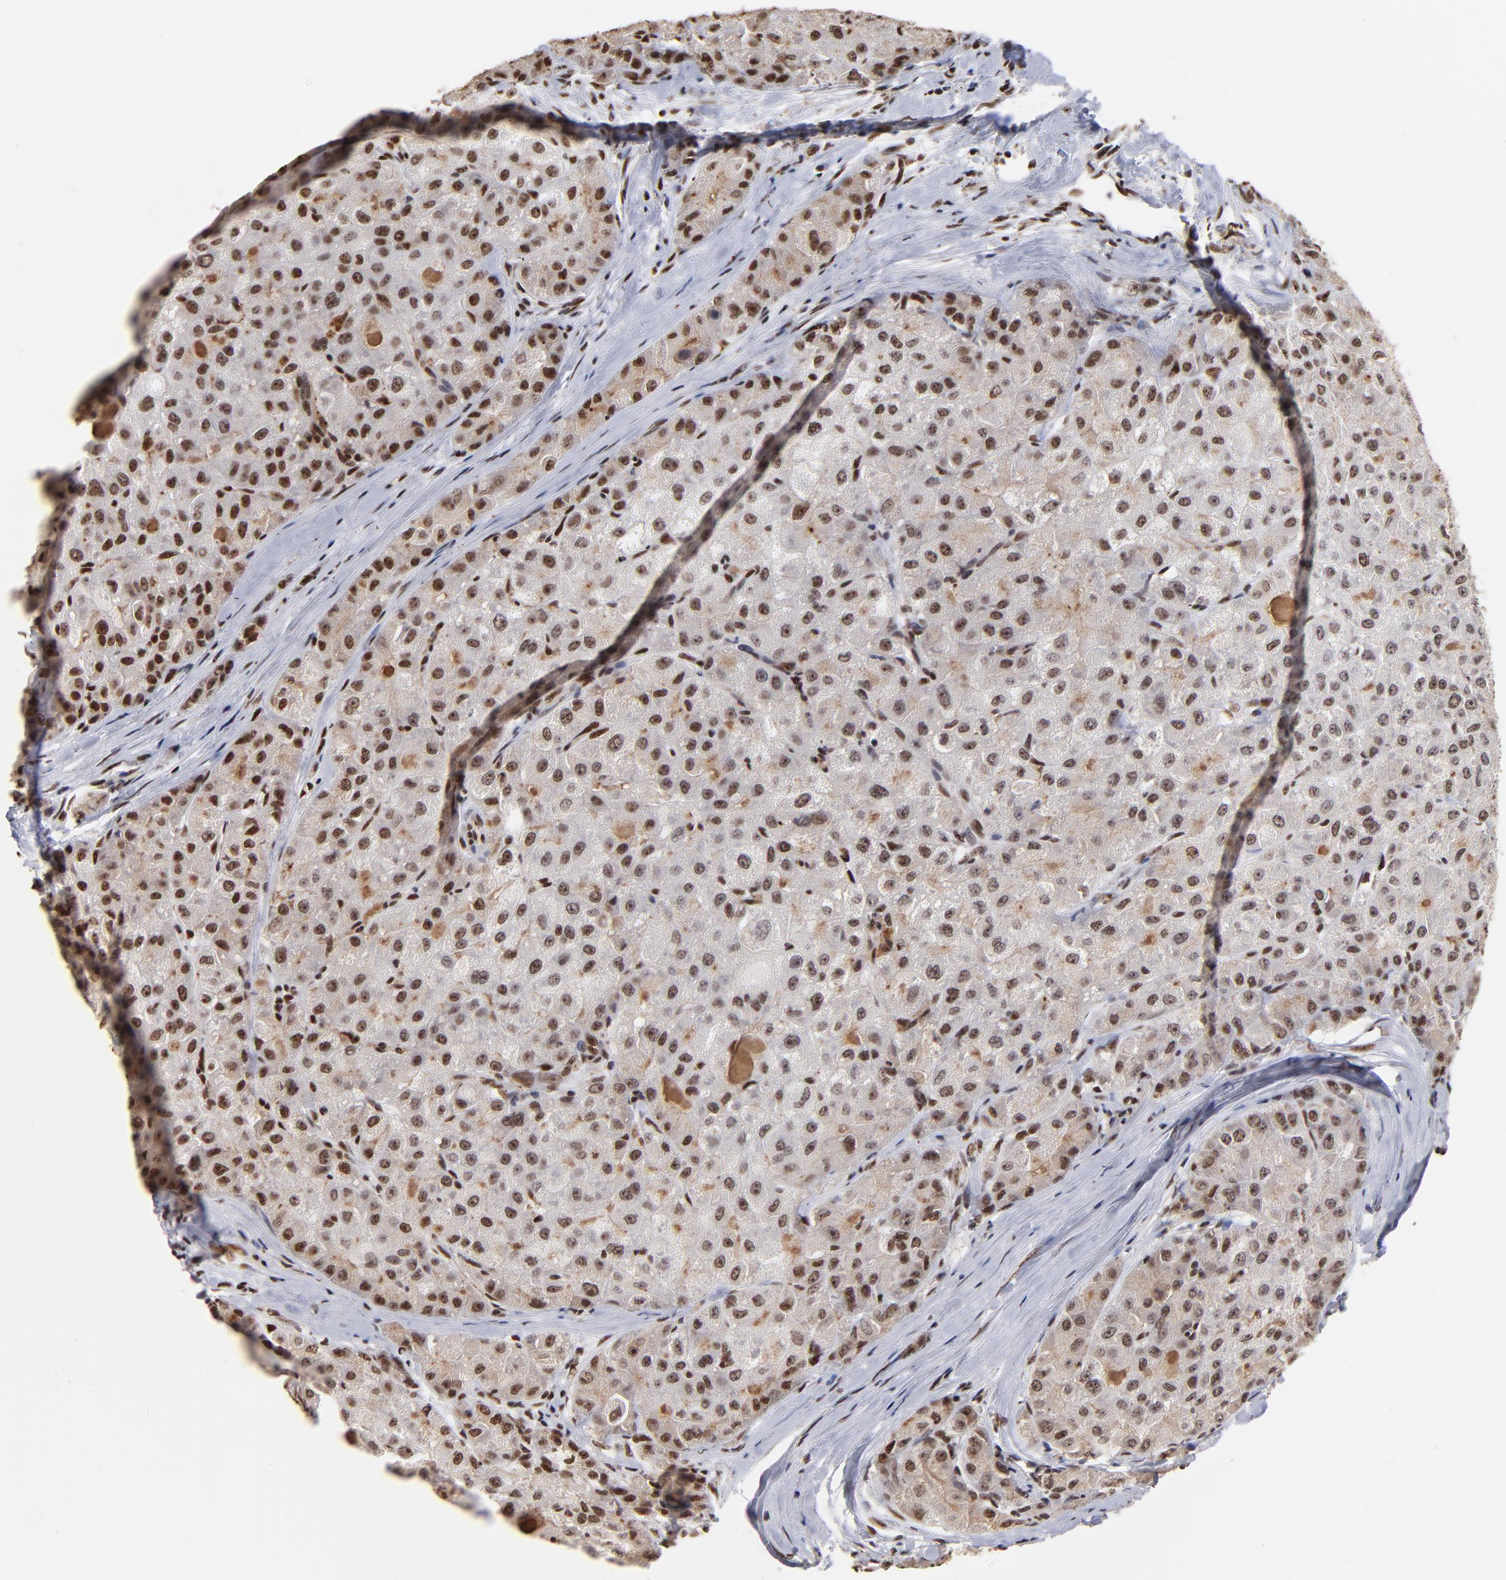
{"staining": {"intensity": "moderate", "quantity": ">75%", "location": "cytoplasmic/membranous,nuclear"}, "tissue": "liver cancer", "cell_type": "Tumor cells", "image_type": "cancer", "snomed": [{"axis": "morphology", "description": "Carcinoma, Hepatocellular, NOS"}, {"axis": "topography", "description": "Liver"}], "caption": "There is medium levels of moderate cytoplasmic/membranous and nuclear expression in tumor cells of liver cancer (hepatocellular carcinoma), as demonstrated by immunohistochemical staining (brown color).", "gene": "ZNF146", "patient": {"sex": "male", "age": 80}}